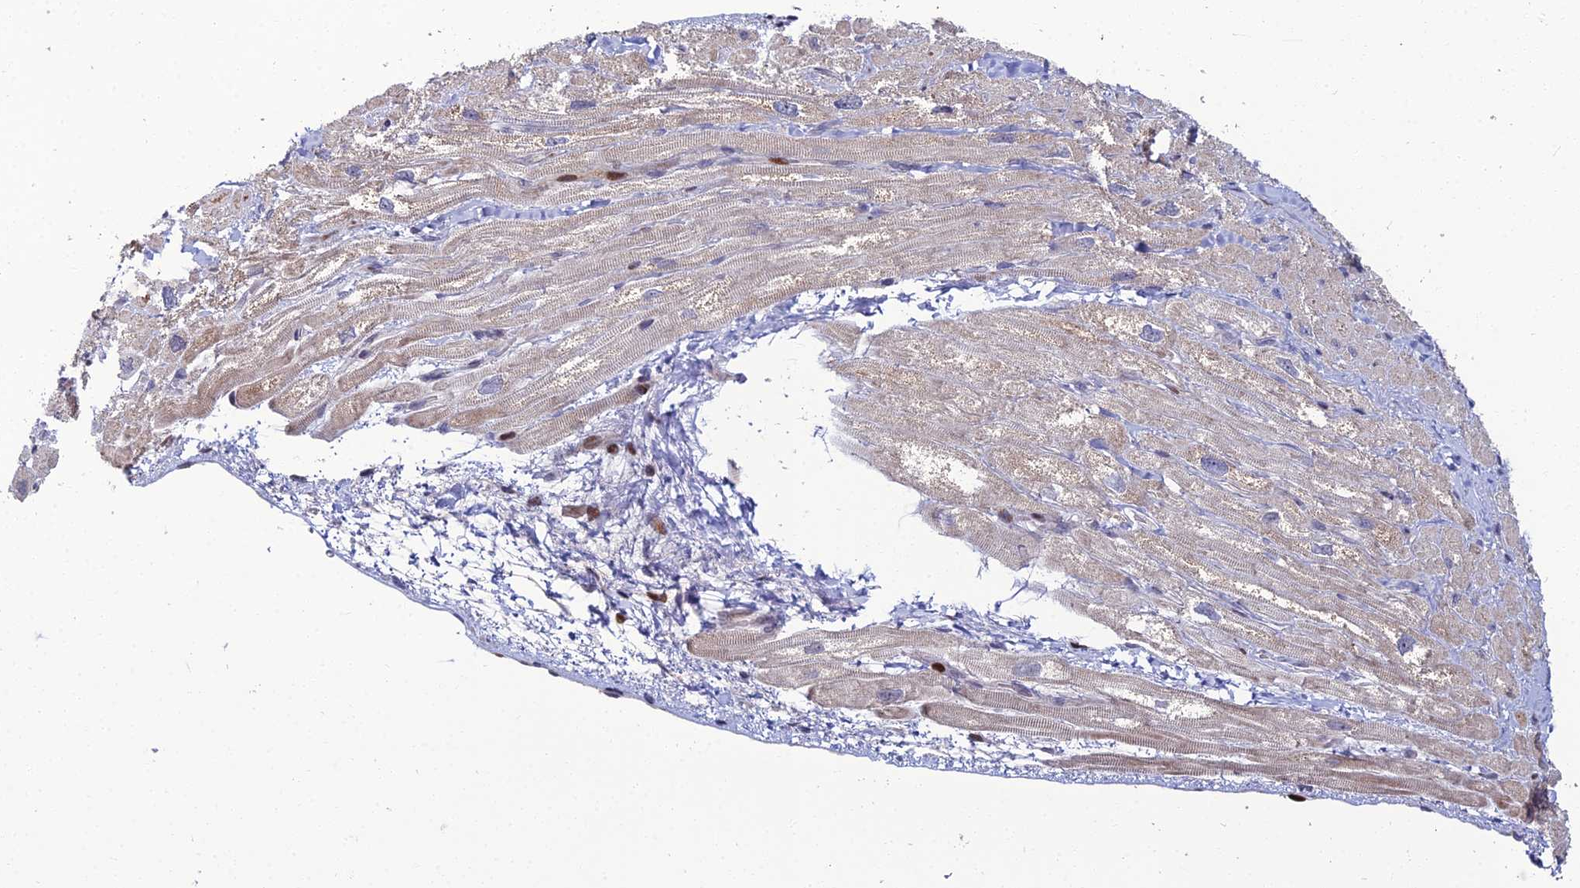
{"staining": {"intensity": "weak", "quantity": "<25%", "location": "cytoplasmic/membranous,nuclear"}, "tissue": "heart muscle", "cell_type": "Cardiomyocytes", "image_type": "normal", "snomed": [{"axis": "morphology", "description": "Normal tissue, NOS"}, {"axis": "topography", "description": "Heart"}], "caption": "Protein analysis of unremarkable heart muscle exhibits no significant positivity in cardiomyocytes.", "gene": "TAF9B", "patient": {"sex": "male", "age": 65}}